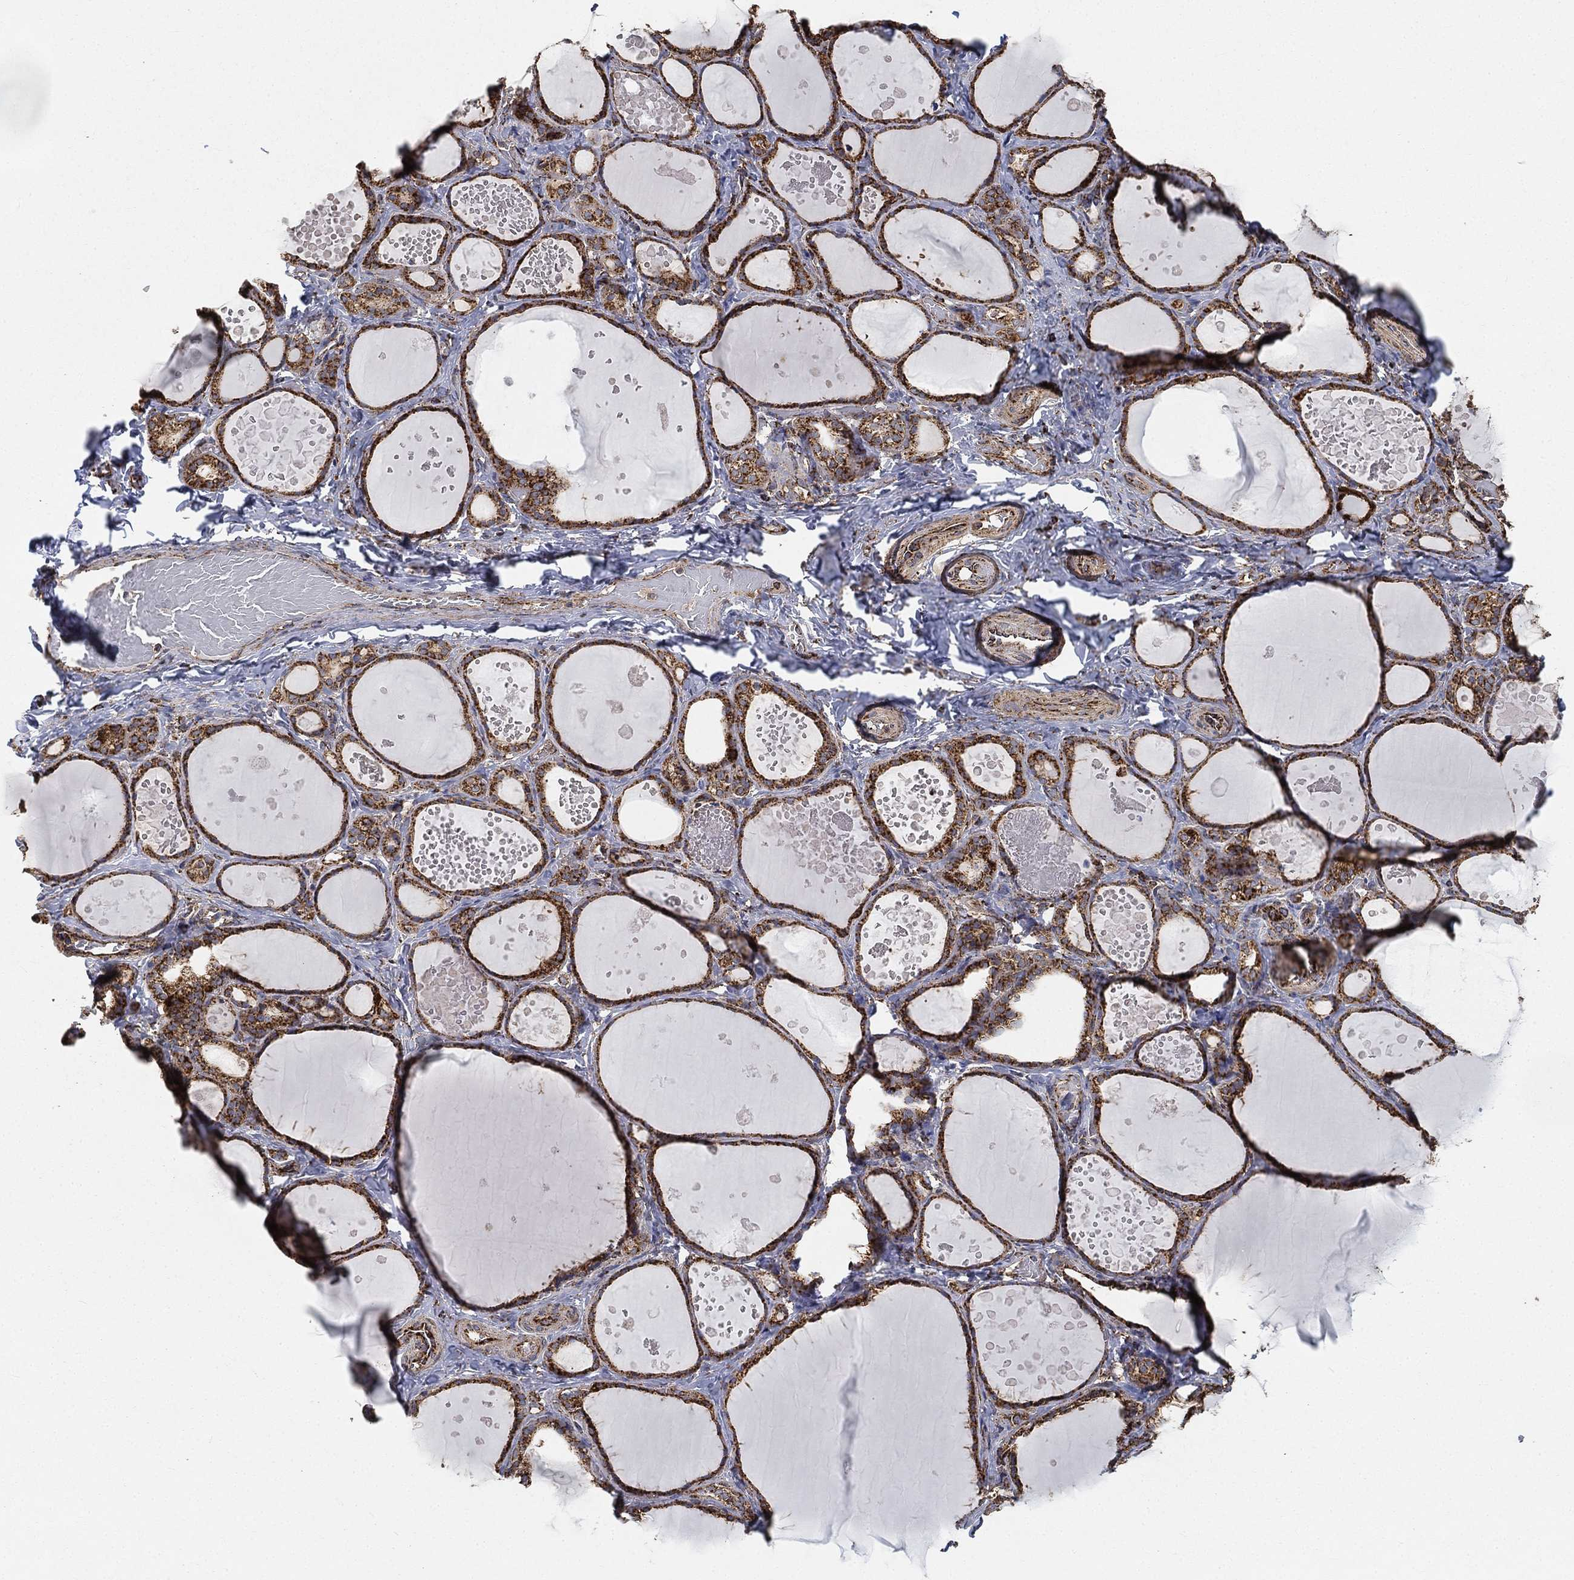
{"staining": {"intensity": "strong", "quantity": ">75%", "location": "cytoplasmic/membranous"}, "tissue": "thyroid gland", "cell_type": "Glandular cells", "image_type": "normal", "snomed": [{"axis": "morphology", "description": "Normal tissue, NOS"}, {"axis": "topography", "description": "Thyroid gland"}], "caption": "Protein expression by immunohistochemistry (IHC) reveals strong cytoplasmic/membranous positivity in about >75% of glandular cells in benign thyroid gland.", "gene": "SLC38A7", "patient": {"sex": "female", "age": 56}}